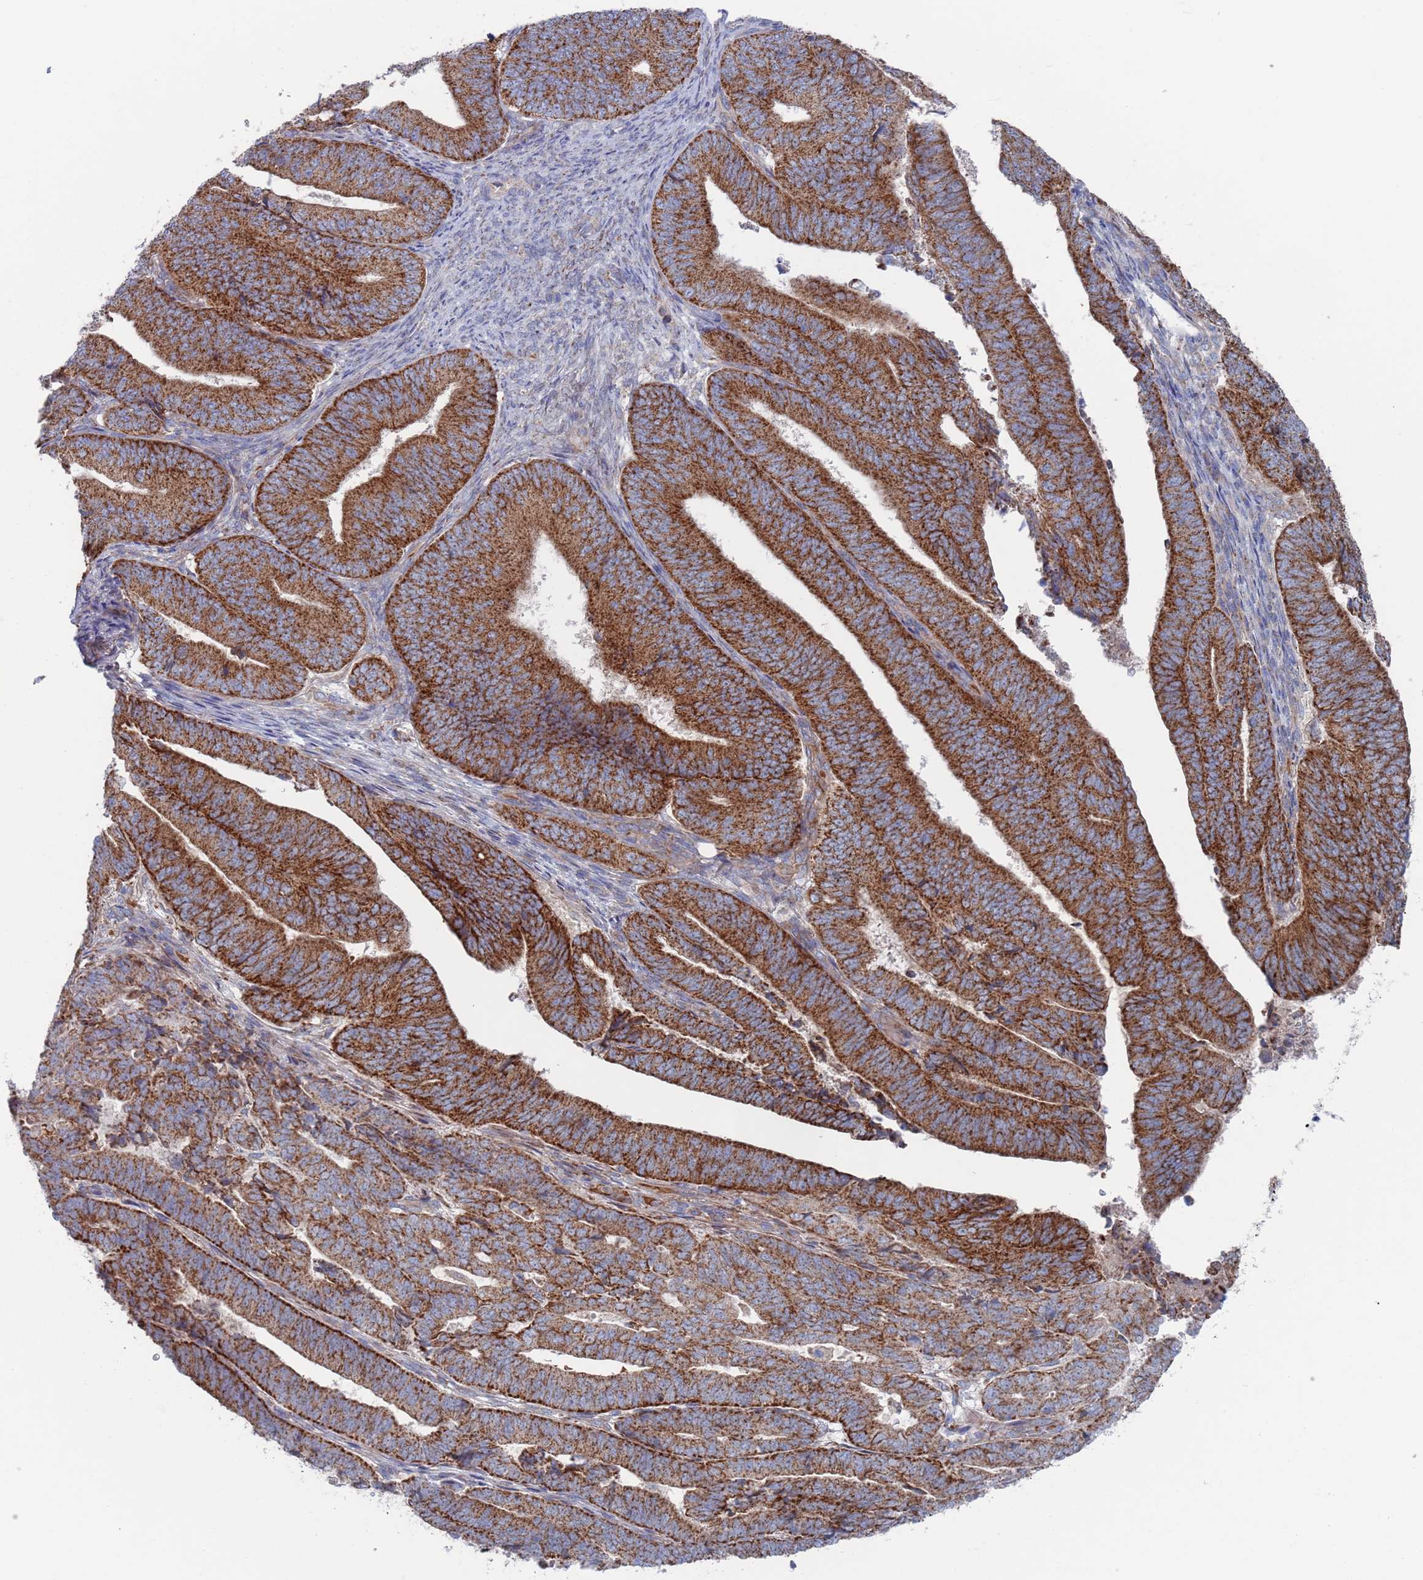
{"staining": {"intensity": "strong", "quantity": ">75%", "location": "cytoplasmic/membranous"}, "tissue": "endometrial cancer", "cell_type": "Tumor cells", "image_type": "cancer", "snomed": [{"axis": "morphology", "description": "Adenocarcinoma, NOS"}, {"axis": "topography", "description": "Endometrium"}], "caption": "Protein expression analysis of human endometrial adenocarcinoma reveals strong cytoplasmic/membranous staining in about >75% of tumor cells.", "gene": "CHCHD6", "patient": {"sex": "female", "age": 70}}